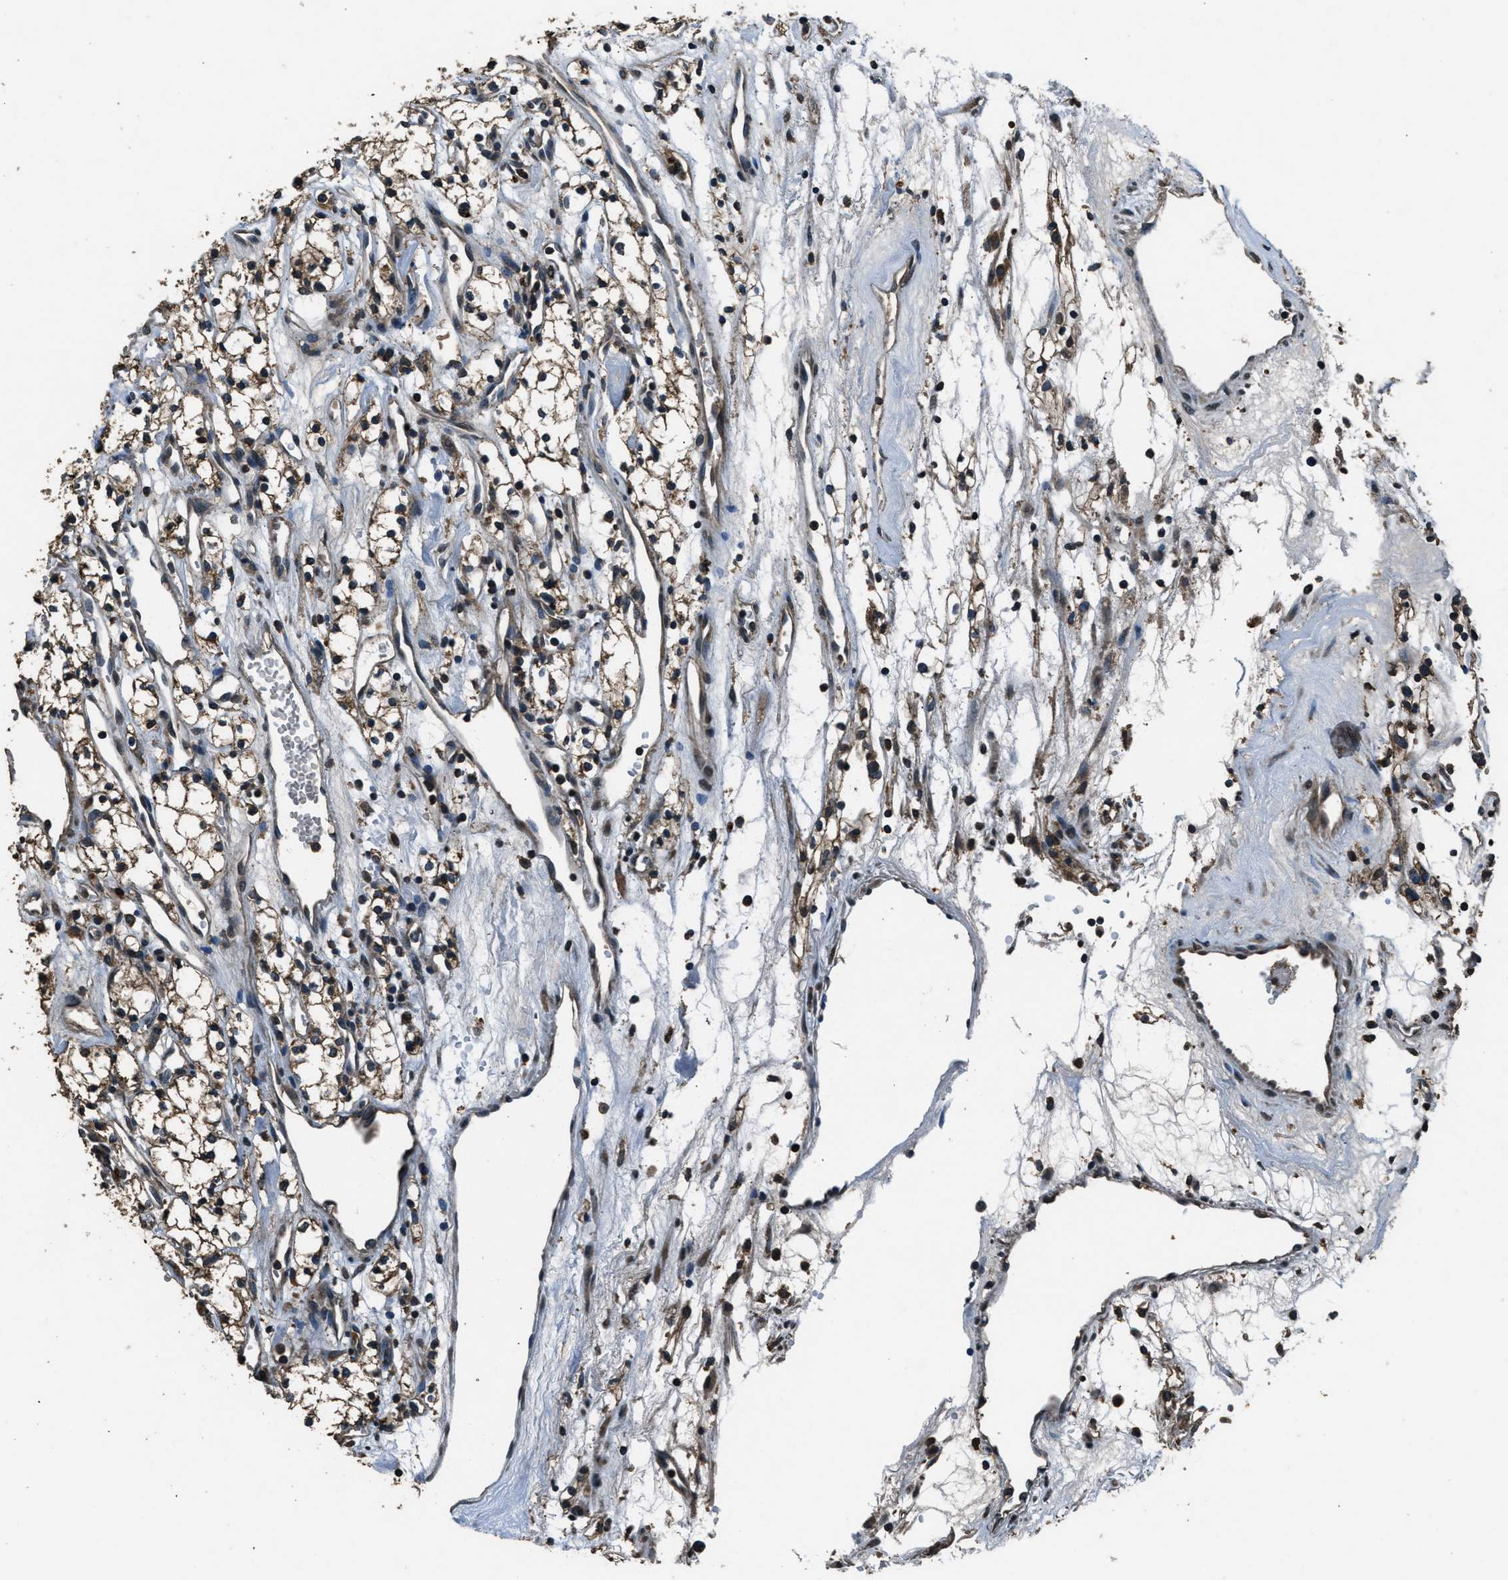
{"staining": {"intensity": "weak", "quantity": "<25%", "location": "cytoplasmic/membranous"}, "tissue": "renal cancer", "cell_type": "Tumor cells", "image_type": "cancer", "snomed": [{"axis": "morphology", "description": "Adenocarcinoma, NOS"}, {"axis": "topography", "description": "Kidney"}], "caption": "The photomicrograph shows no significant positivity in tumor cells of renal cancer.", "gene": "SALL3", "patient": {"sex": "male", "age": 59}}